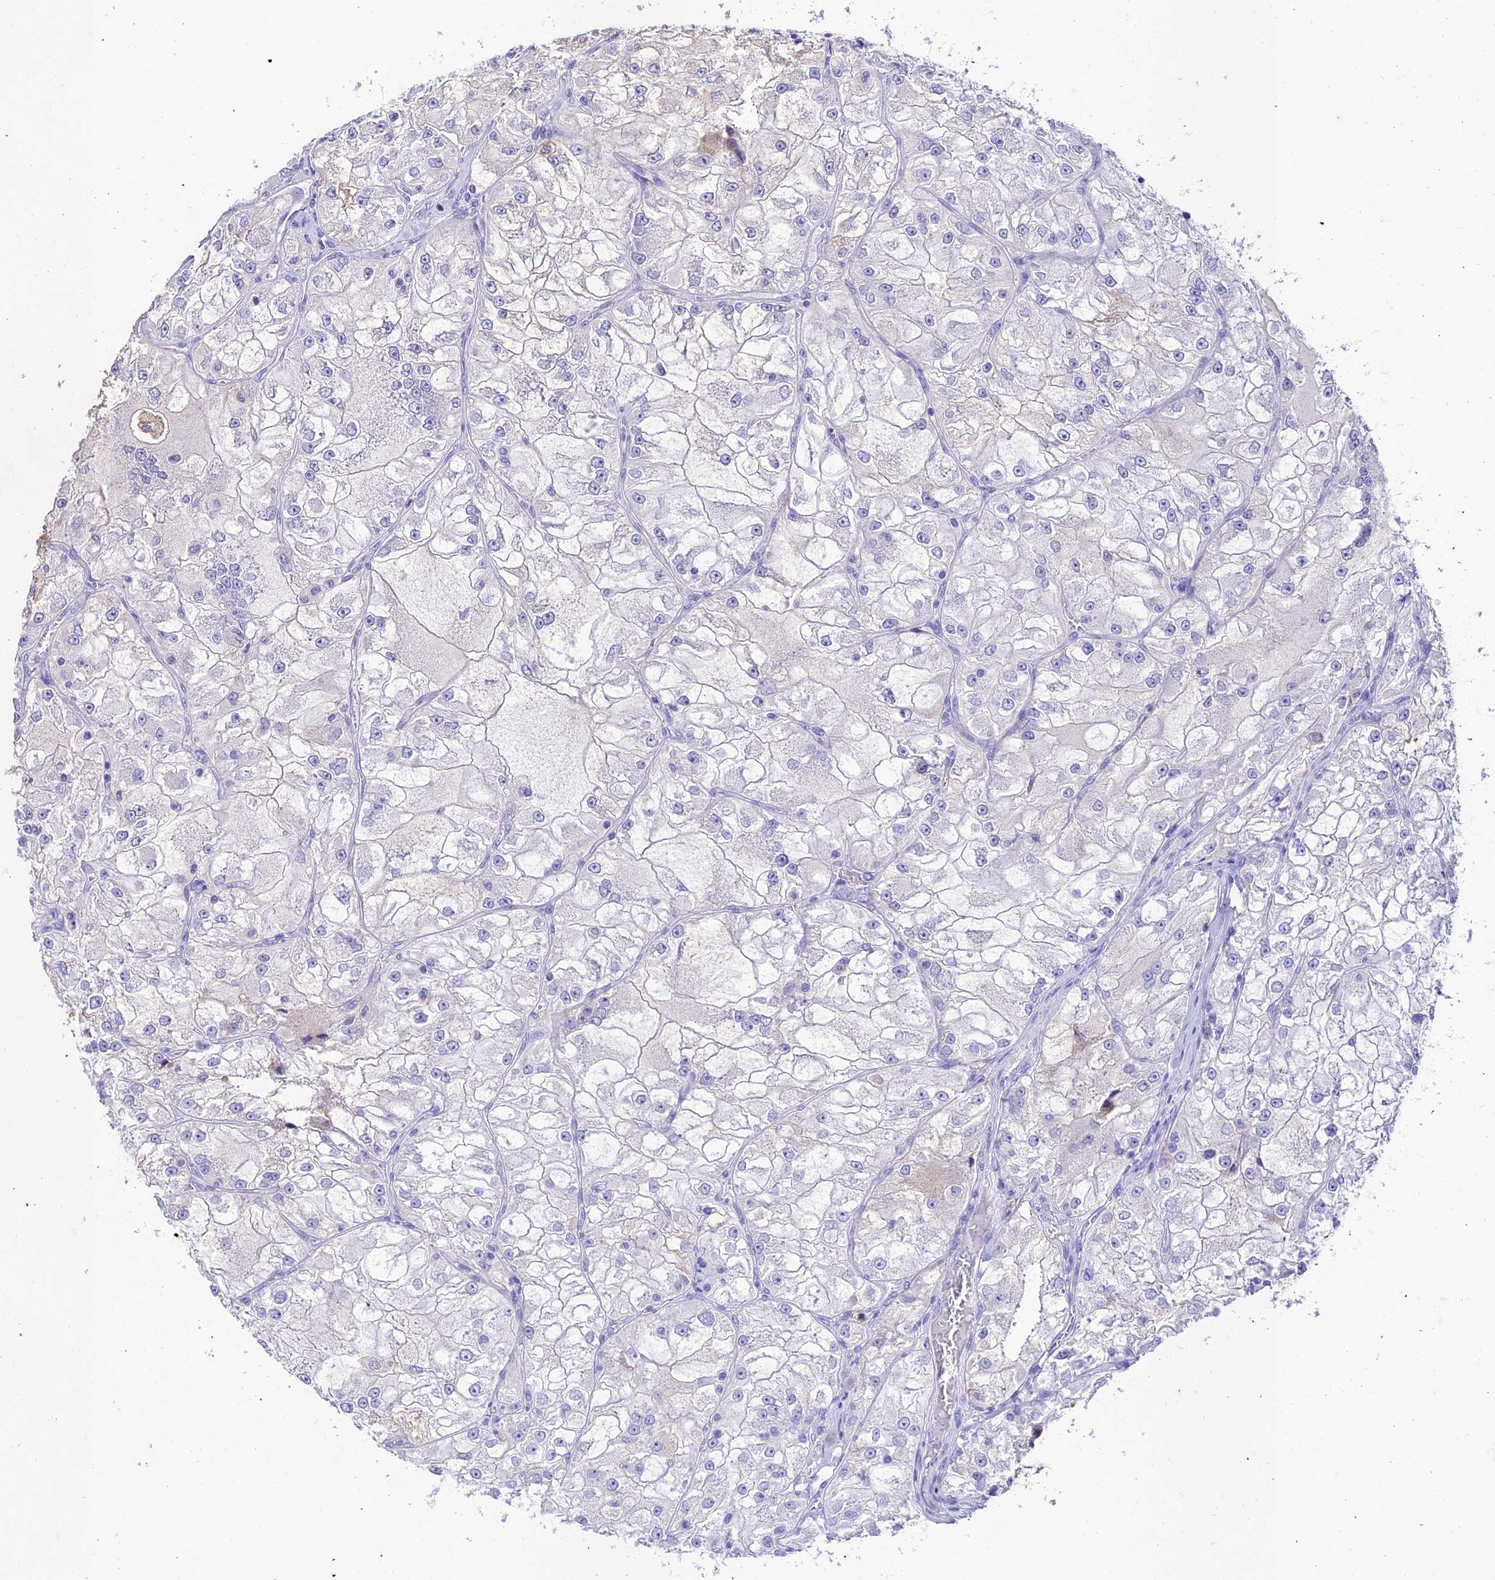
{"staining": {"intensity": "negative", "quantity": "none", "location": "none"}, "tissue": "renal cancer", "cell_type": "Tumor cells", "image_type": "cancer", "snomed": [{"axis": "morphology", "description": "Adenocarcinoma, NOS"}, {"axis": "topography", "description": "Kidney"}], "caption": "IHC histopathology image of human adenocarcinoma (renal) stained for a protein (brown), which reveals no positivity in tumor cells.", "gene": "NLRP6", "patient": {"sex": "female", "age": 72}}